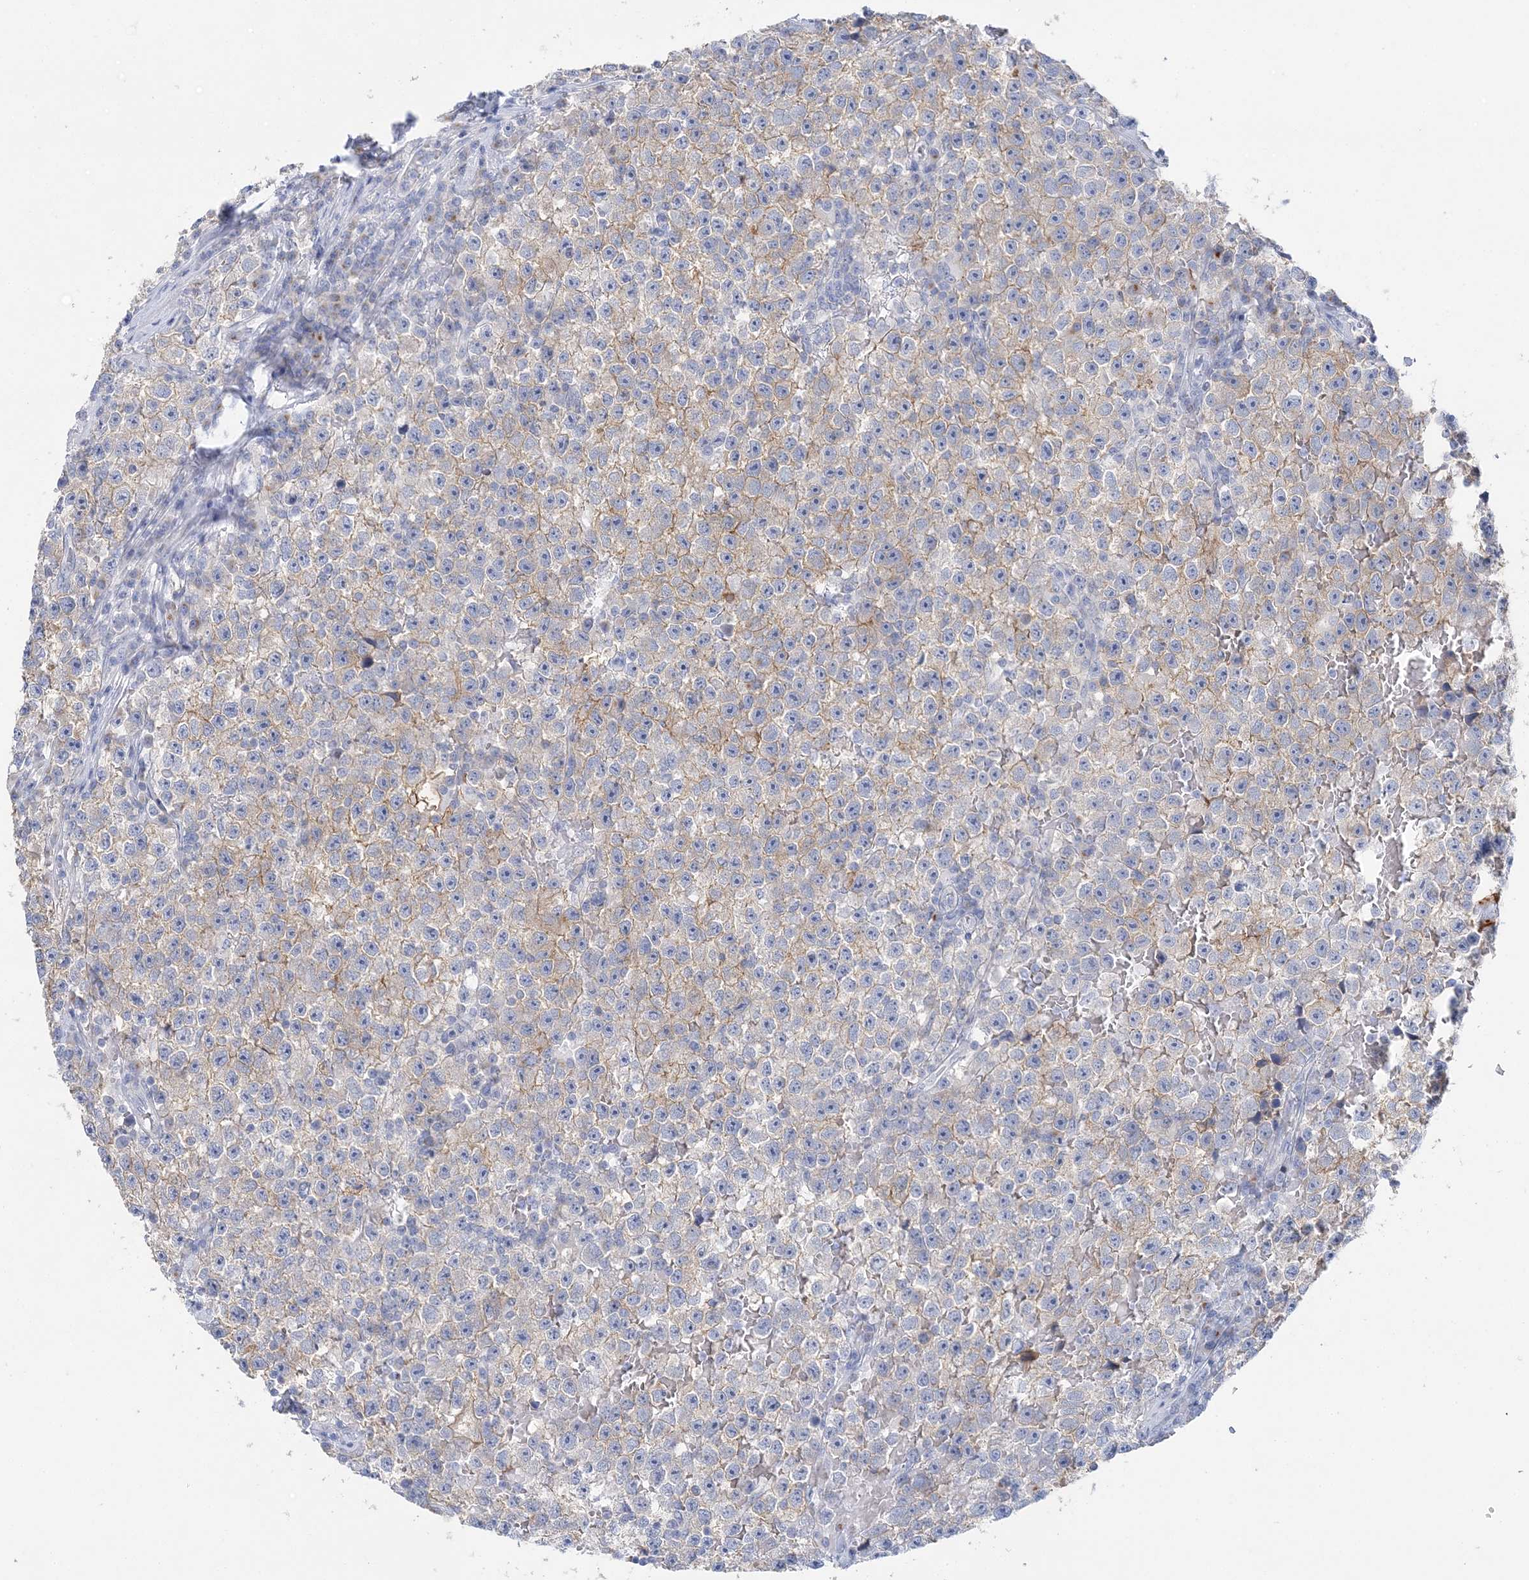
{"staining": {"intensity": "weak", "quantity": "25%-75%", "location": "cytoplasmic/membranous"}, "tissue": "testis cancer", "cell_type": "Tumor cells", "image_type": "cancer", "snomed": [{"axis": "morphology", "description": "Seminoma, NOS"}, {"axis": "topography", "description": "Testis"}], "caption": "Brown immunohistochemical staining in testis seminoma demonstrates weak cytoplasmic/membranous positivity in approximately 25%-75% of tumor cells.", "gene": "SLC5A6", "patient": {"sex": "male", "age": 22}}